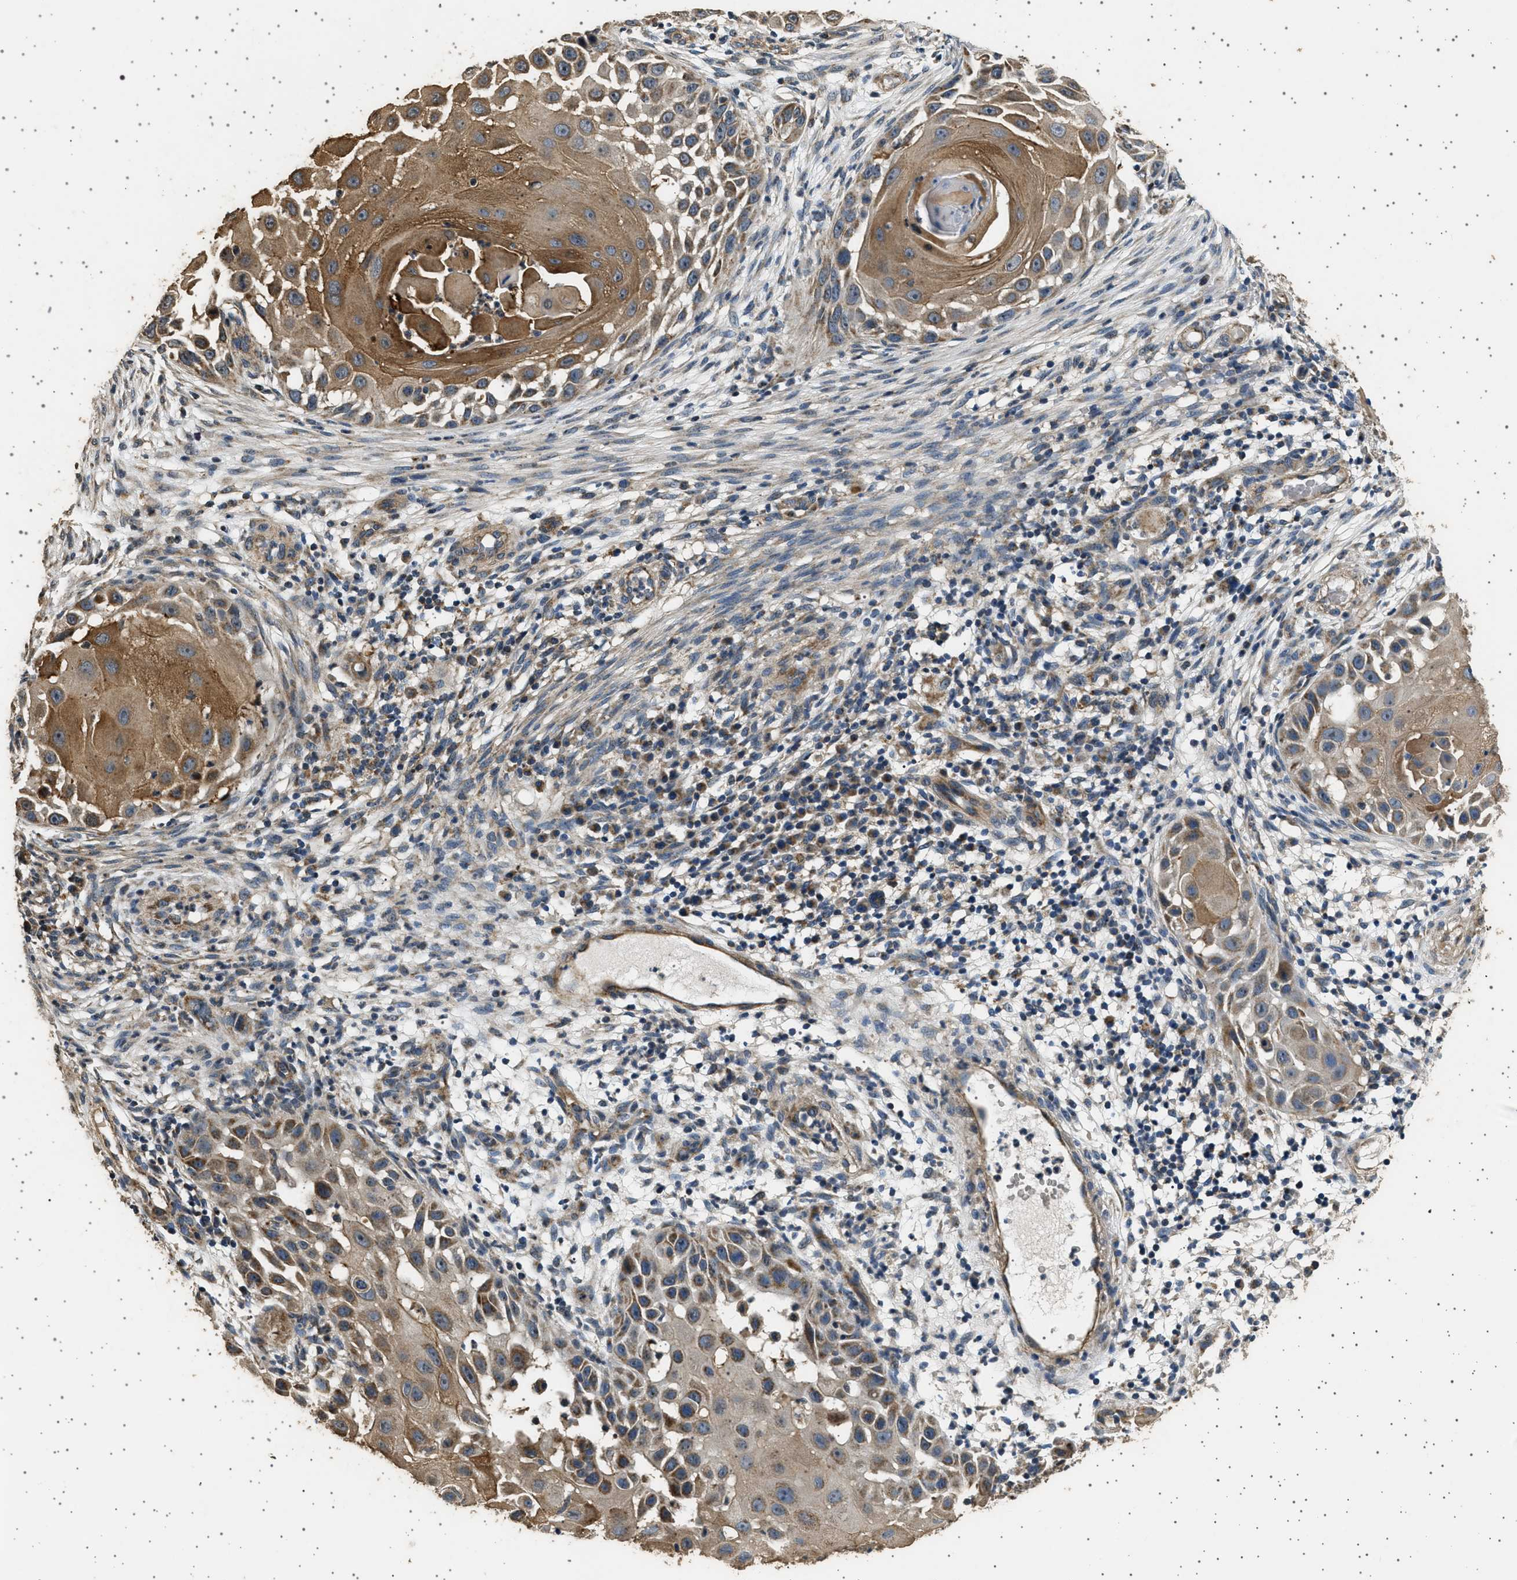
{"staining": {"intensity": "moderate", "quantity": ">75%", "location": "cytoplasmic/membranous"}, "tissue": "skin cancer", "cell_type": "Tumor cells", "image_type": "cancer", "snomed": [{"axis": "morphology", "description": "Squamous cell carcinoma, NOS"}, {"axis": "topography", "description": "Skin"}], "caption": "Skin cancer tissue exhibits moderate cytoplasmic/membranous positivity in about >75% of tumor cells", "gene": "KCNA4", "patient": {"sex": "female", "age": 44}}